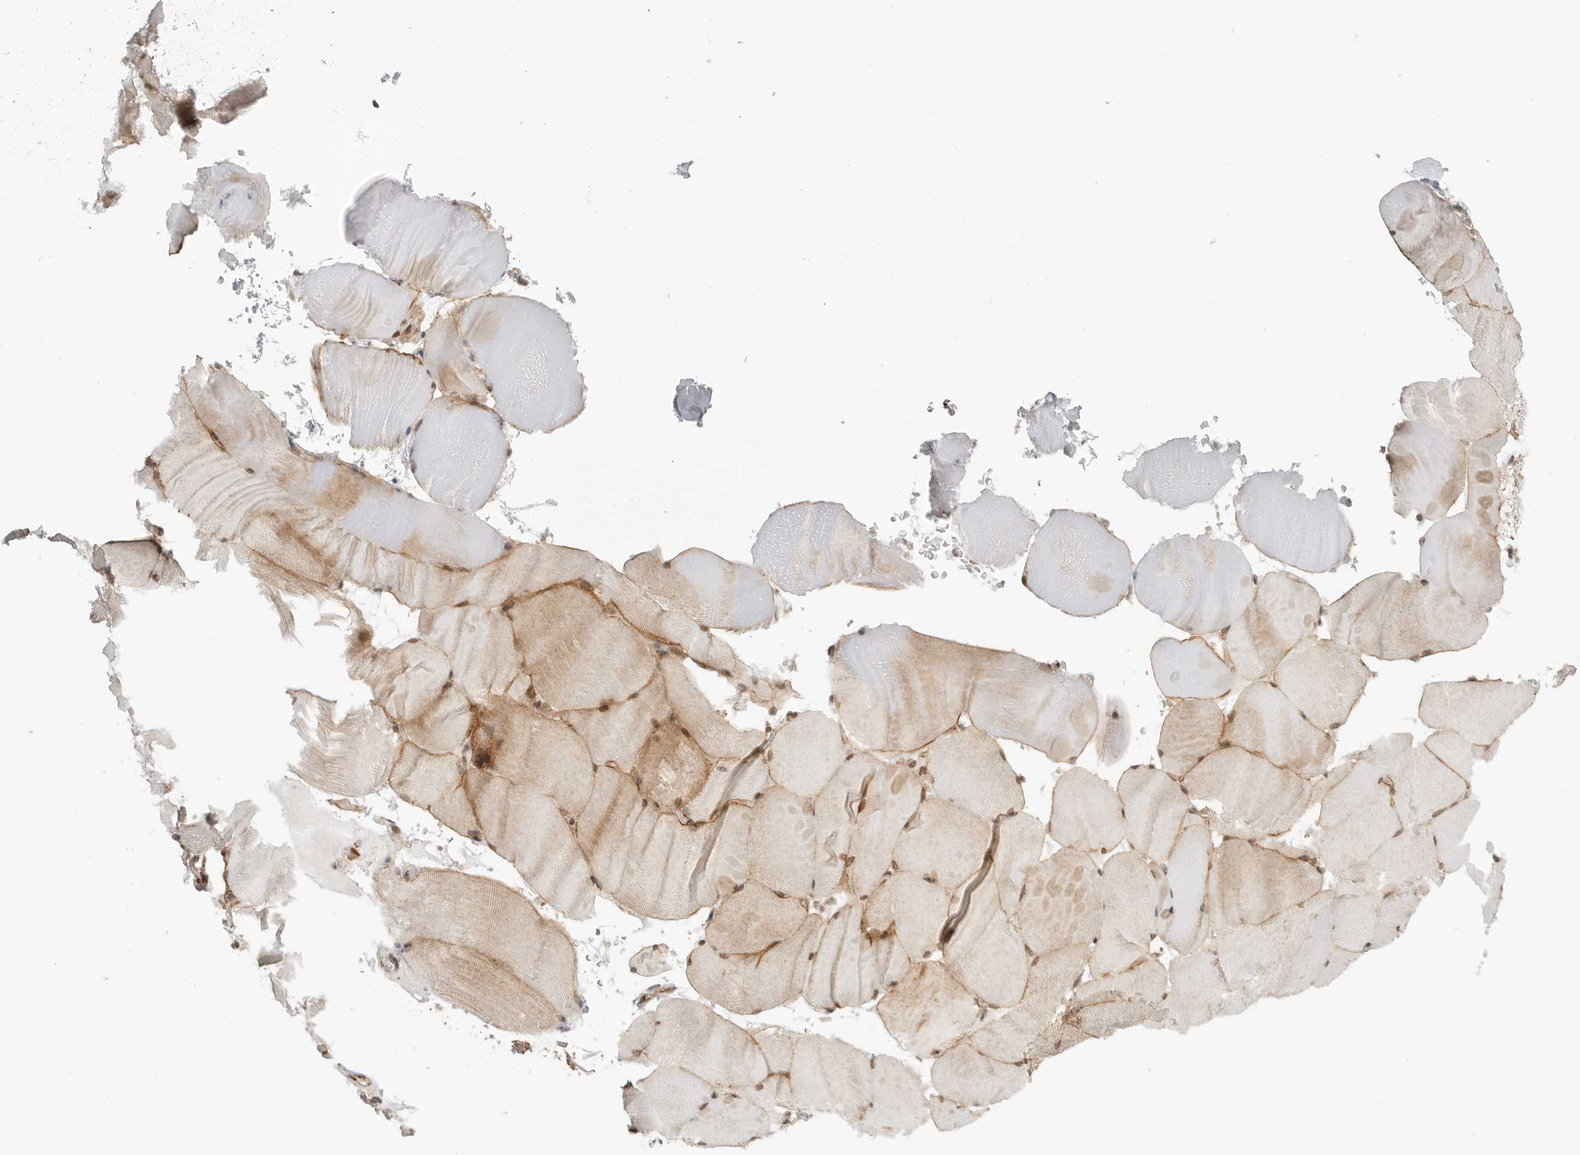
{"staining": {"intensity": "moderate", "quantity": ">75%", "location": "cytoplasmic/membranous,nuclear"}, "tissue": "skeletal muscle", "cell_type": "Myocytes", "image_type": "normal", "snomed": [{"axis": "morphology", "description": "Normal tissue, NOS"}, {"axis": "topography", "description": "Skeletal muscle"}, {"axis": "topography", "description": "Parathyroid gland"}], "caption": "Benign skeletal muscle reveals moderate cytoplasmic/membranous,nuclear positivity in about >75% of myocytes.", "gene": "IDUA", "patient": {"sex": "female", "age": 37}}